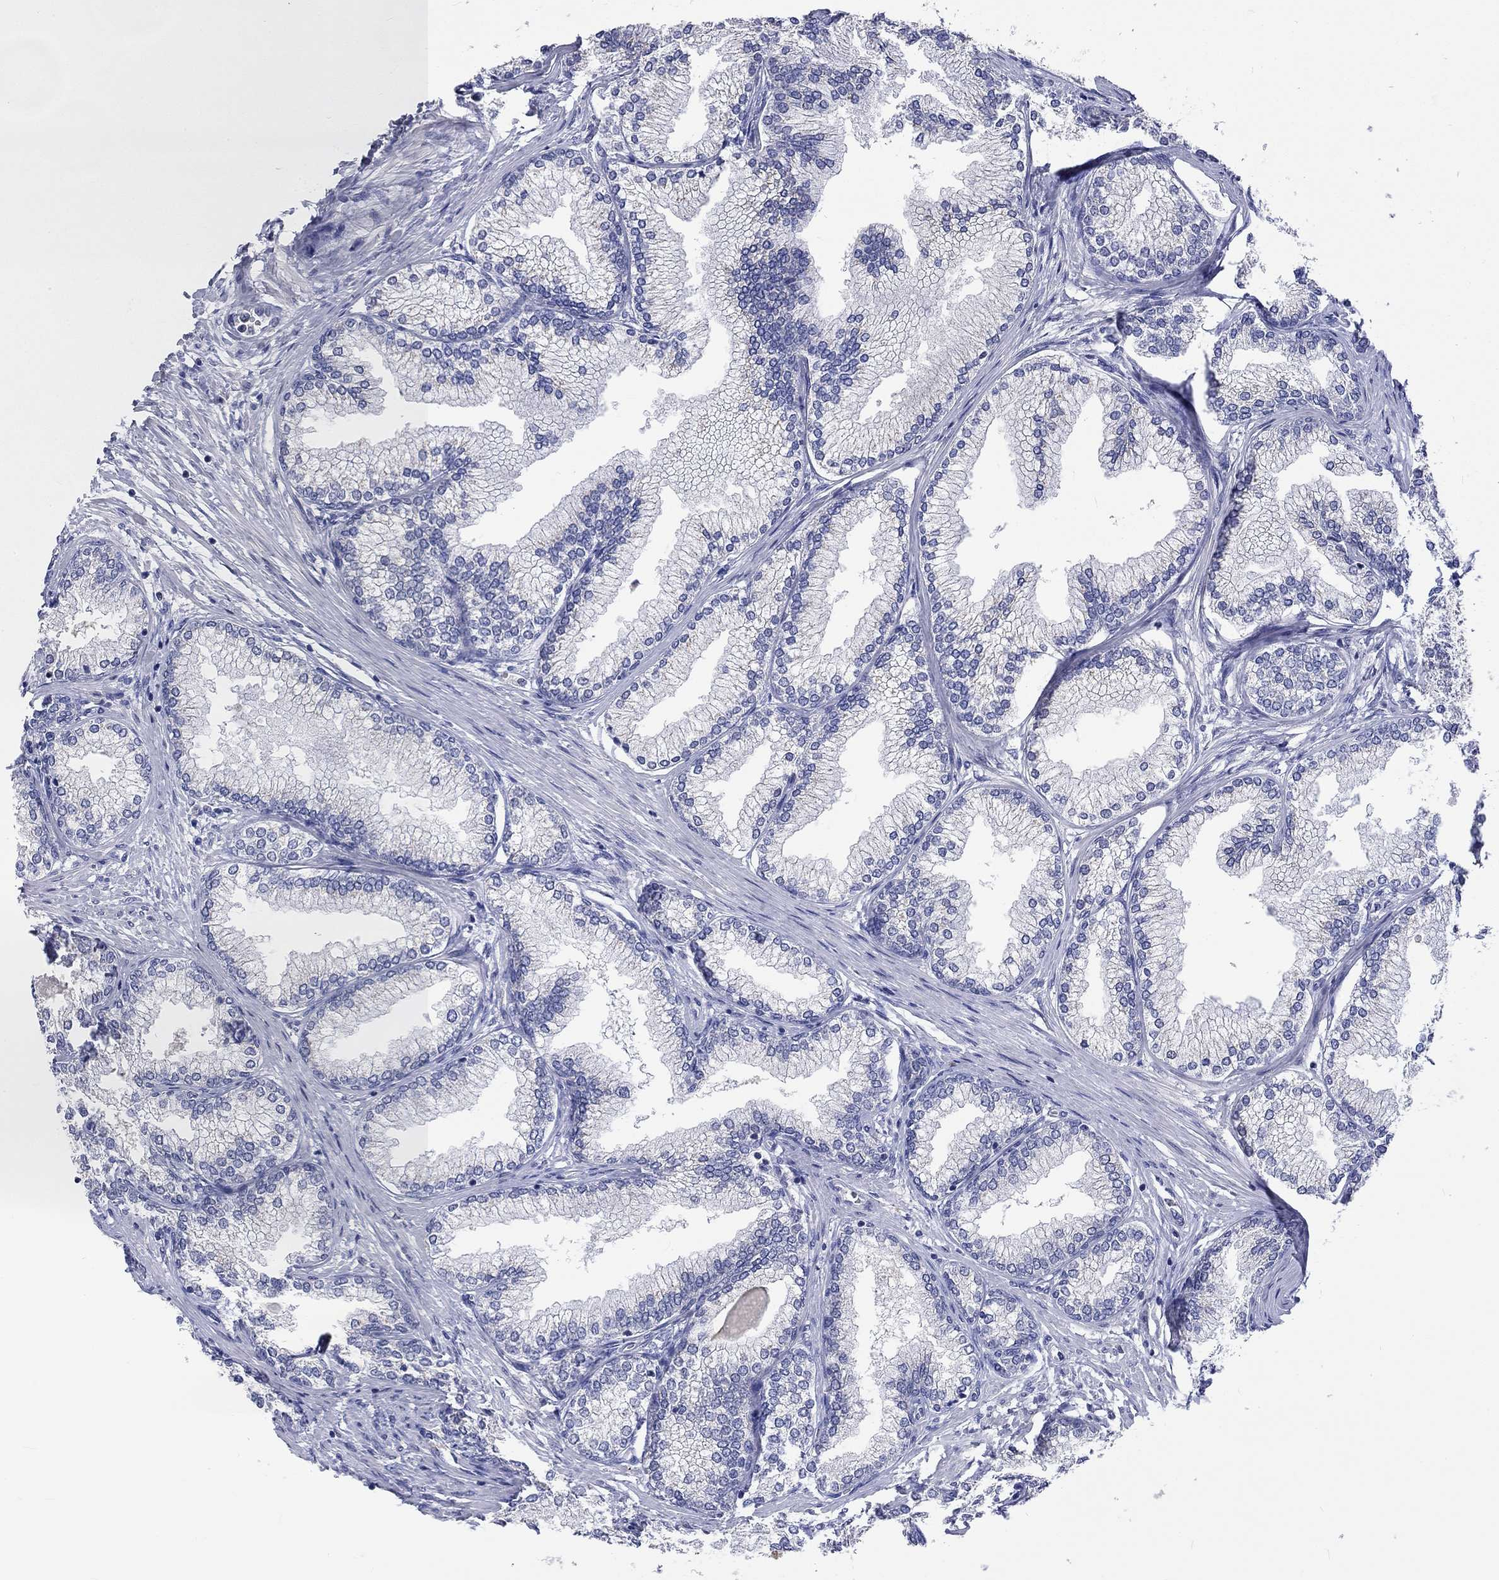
{"staining": {"intensity": "negative", "quantity": "none", "location": "none"}, "tissue": "prostate", "cell_type": "Glandular cells", "image_type": "normal", "snomed": [{"axis": "morphology", "description": "Normal tissue, NOS"}, {"axis": "topography", "description": "Prostate"}], "caption": "DAB (3,3'-diaminobenzidine) immunohistochemical staining of benign human prostate exhibits no significant positivity in glandular cells. (Immunohistochemistry, brightfield microscopy, high magnification).", "gene": "LRFN4", "patient": {"sex": "male", "age": 72}}